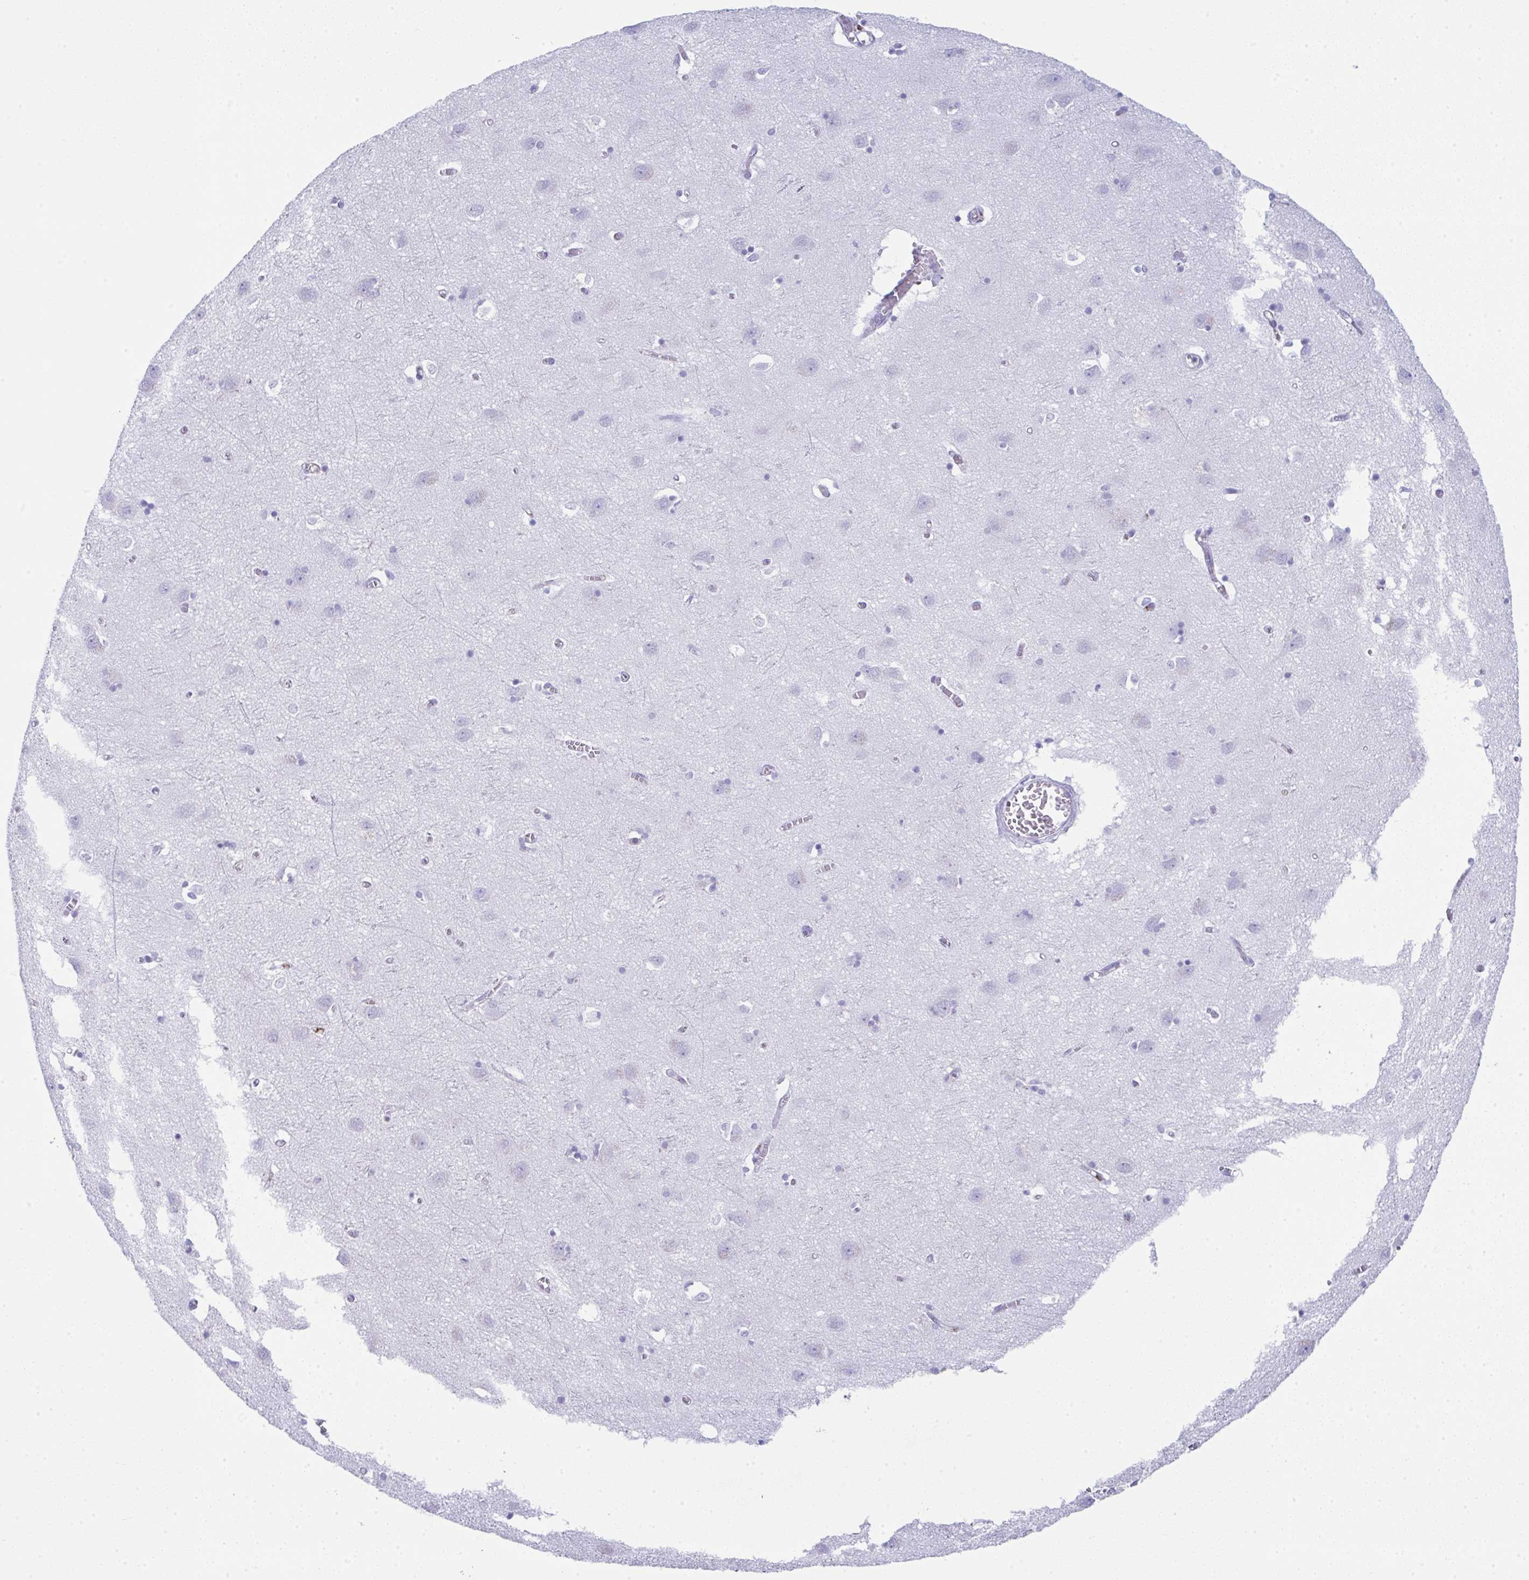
{"staining": {"intensity": "moderate", "quantity": "<25%", "location": "cytoplasmic/membranous"}, "tissue": "cerebral cortex", "cell_type": "Endothelial cells", "image_type": "normal", "snomed": [{"axis": "morphology", "description": "Normal tissue, NOS"}, {"axis": "topography", "description": "Cerebral cortex"}], "caption": "IHC photomicrograph of benign human cerebral cortex stained for a protein (brown), which reveals low levels of moderate cytoplasmic/membranous expression in about <25% of endothelial cells.", "gene": "JCHAIN", "patient": {"sex": "male", "age": 70}}